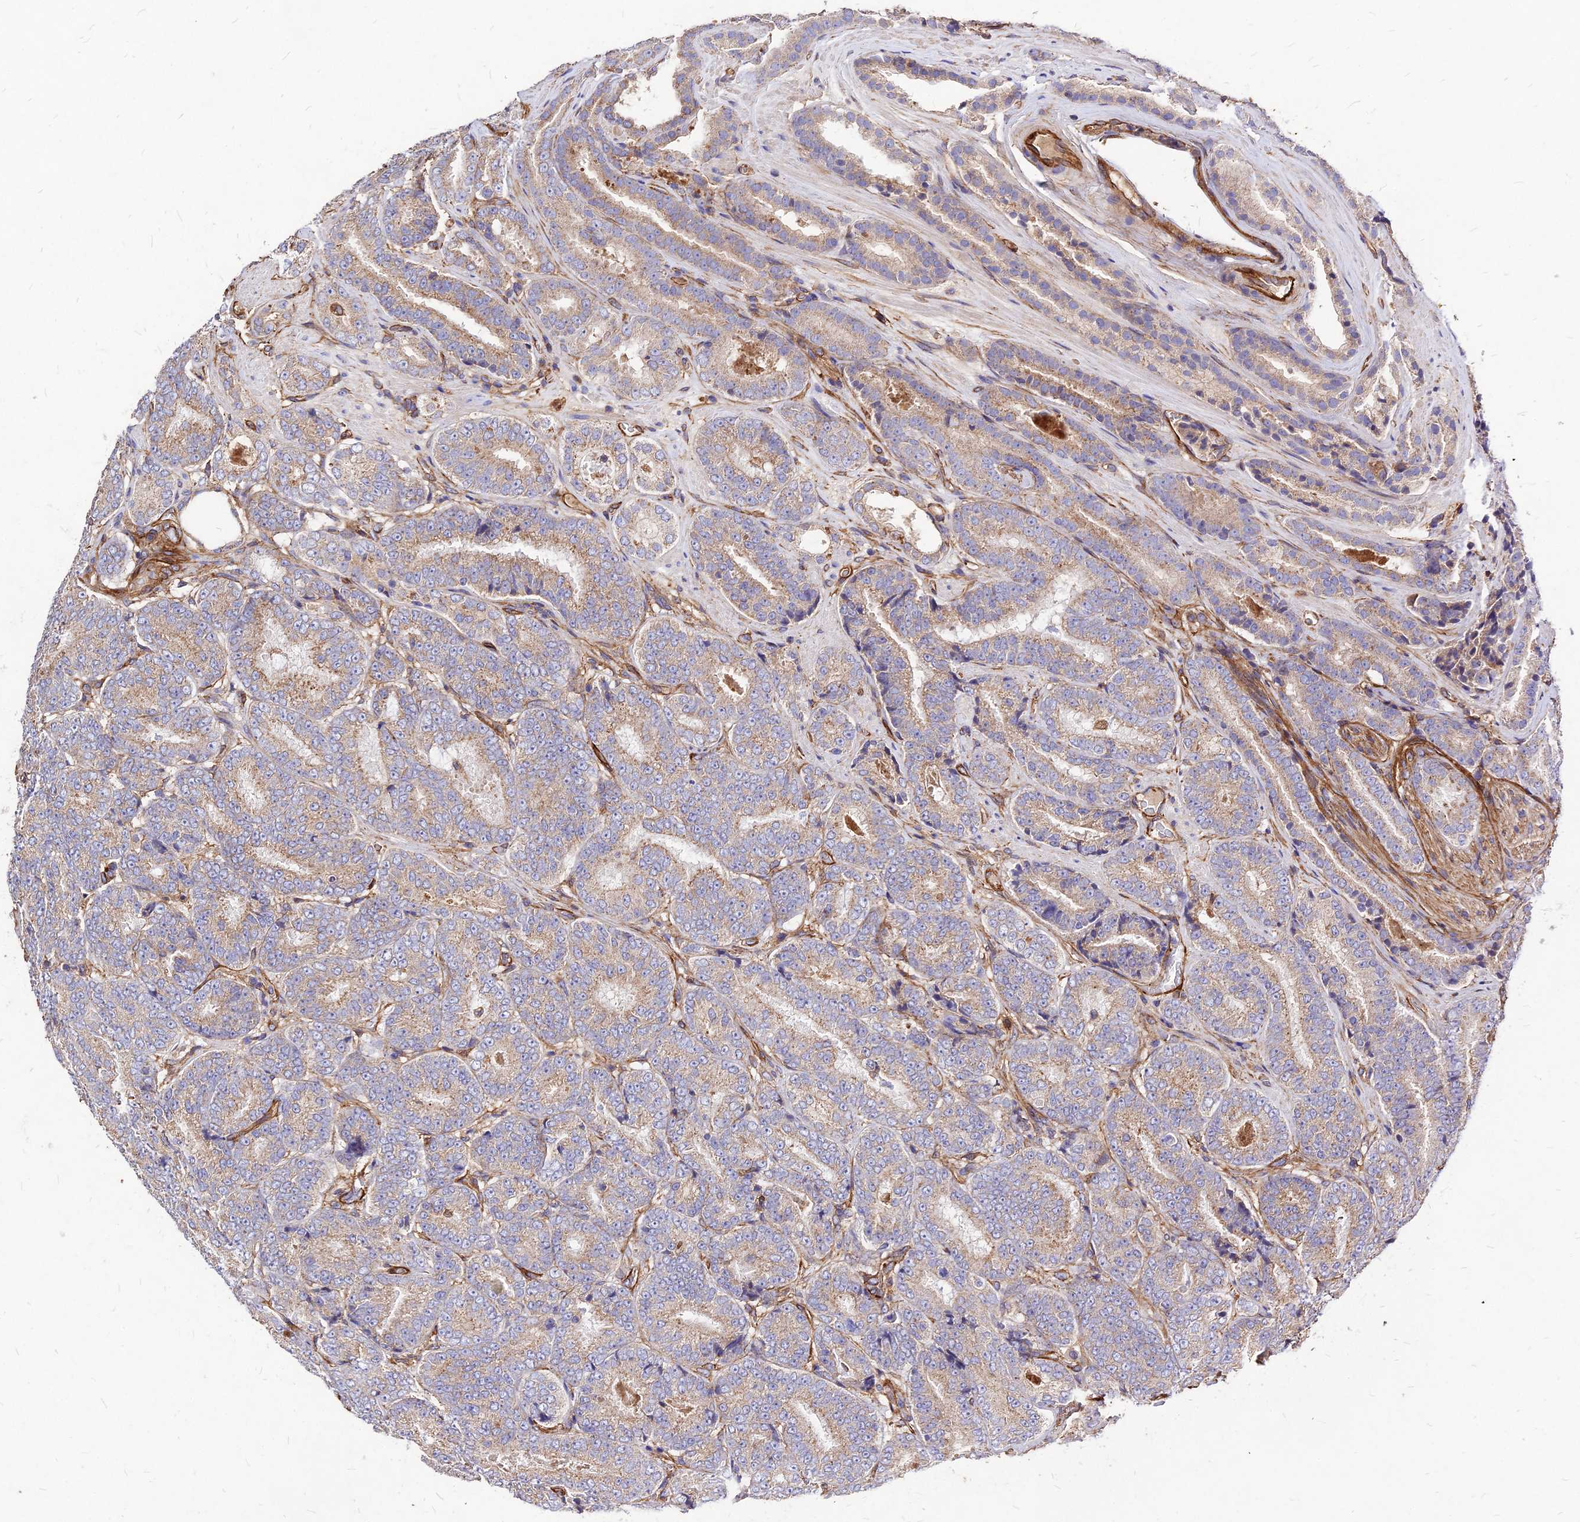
{"staining": {"intensity": "weak", "quantity": ">75%", "location": "cytoplasmic/membranous"}, "tissue": "prostate cancer", "cell_type": "Tumor cells", "image_type": "cancer", "snomed": [{"axis": "morphology", "description": "Adenocarcinoma, High grade"}, {"axis": "topography", "description": "Prostate"}], "caption": "This histopathology image reveals immunohistochemistry staining of human prostate cancer (adenocarcinoma (high-grade)), with low weak cytoplasmic/membranous expression in approximately >75% of tumor cells.", "gene": "EFCC1", "patient": {"sex": "male", "age": 72}}